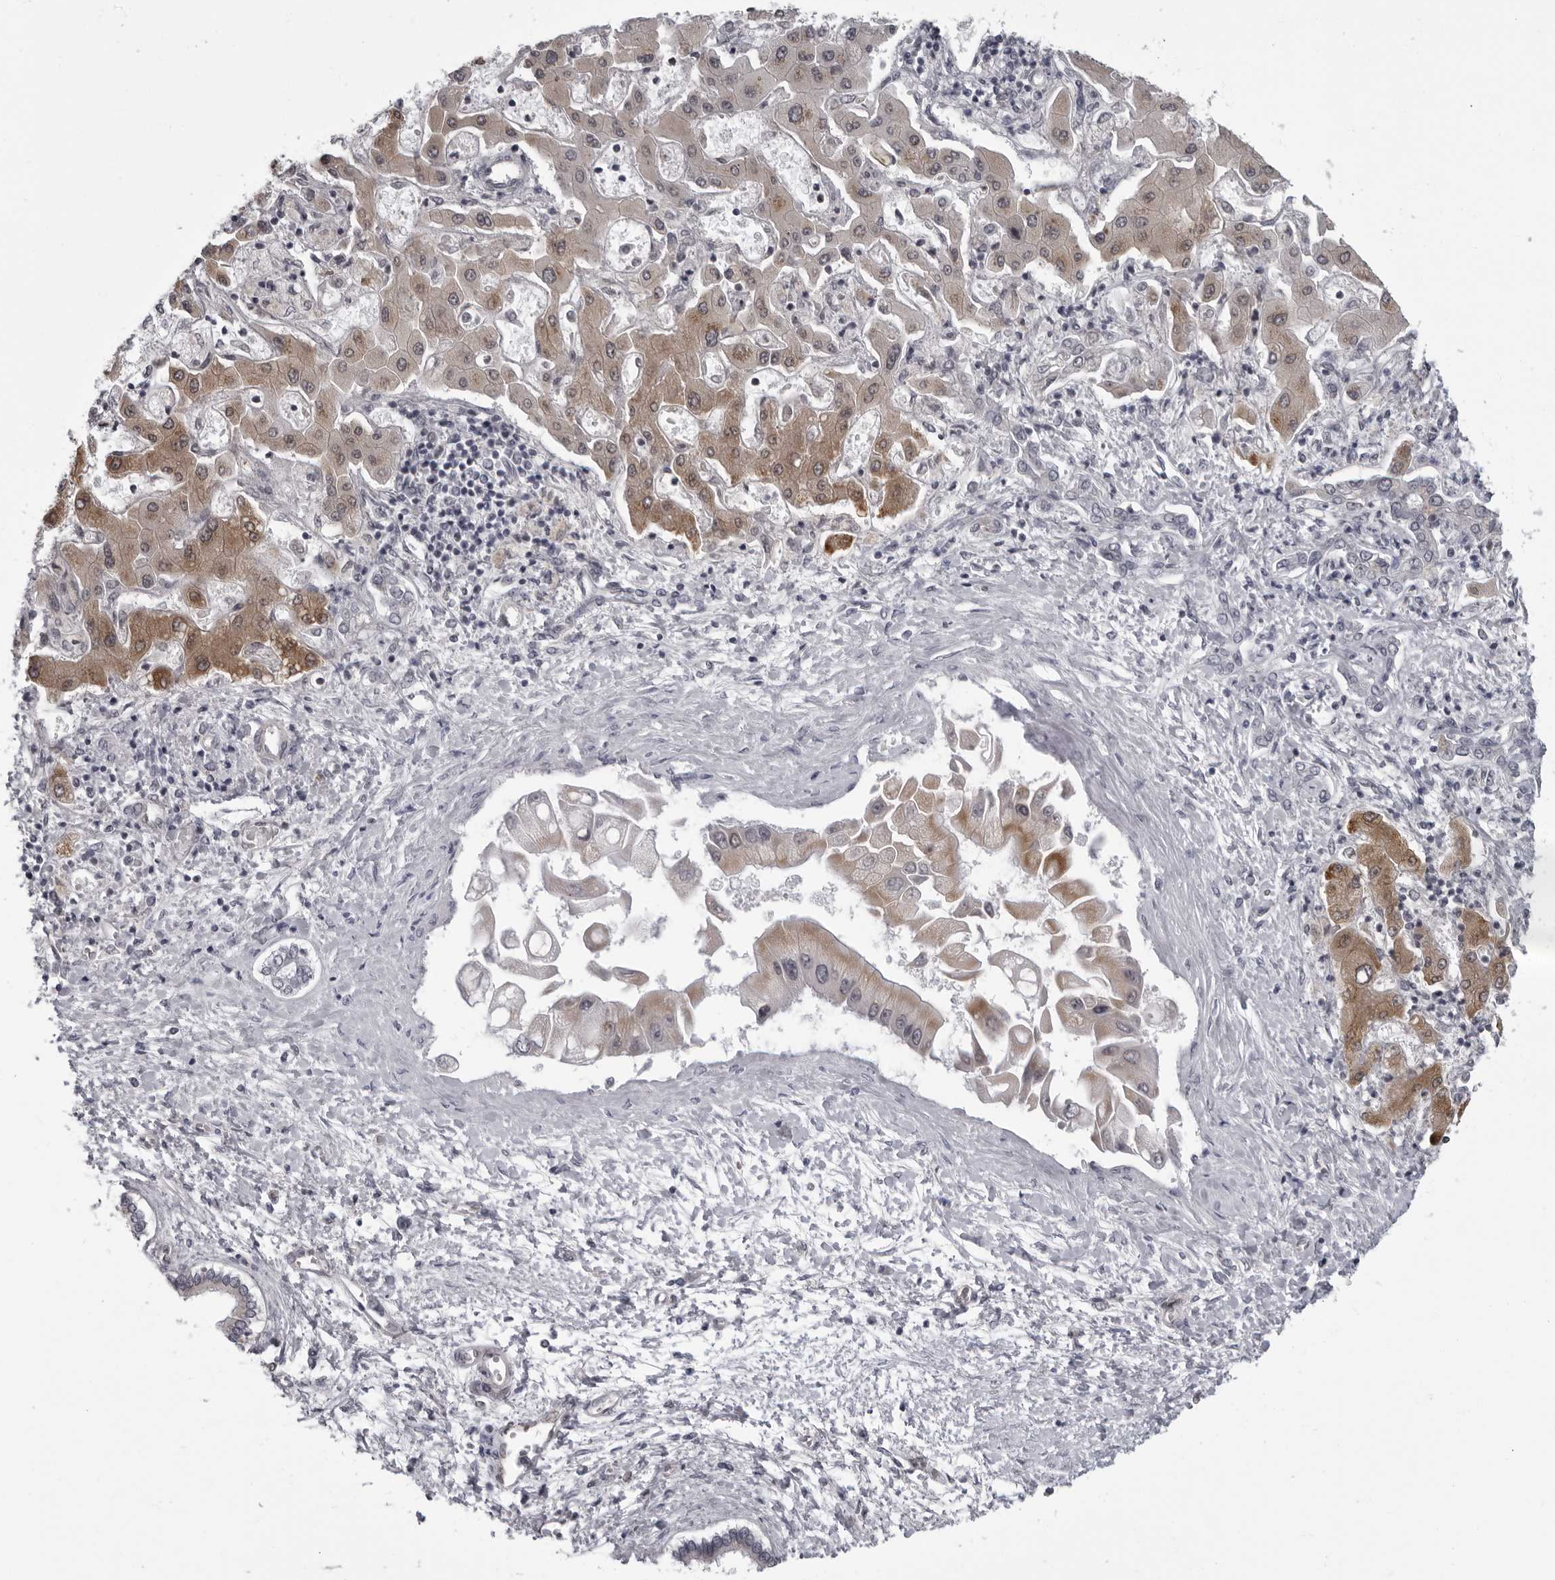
{"staining": {"intensity": "weak", "quantity": "25%-75%", "location": "cytoplasmic/membranous"}, "tissue": "liver cancer", "cell_type": "Tumor cells", "image_type": "cancer", "snomed": [{"axis": "morphology", "description": "Cholangiocarcinoma"}, {"axis": "topography", "description": "Liver"}], "caption": "Cholangiocarcinoma (liver) stained with a protein marker exhibits weak staining in tumor cells.", "gene": "MAPK12", "patient": {"sex": "male", "age": 50}}